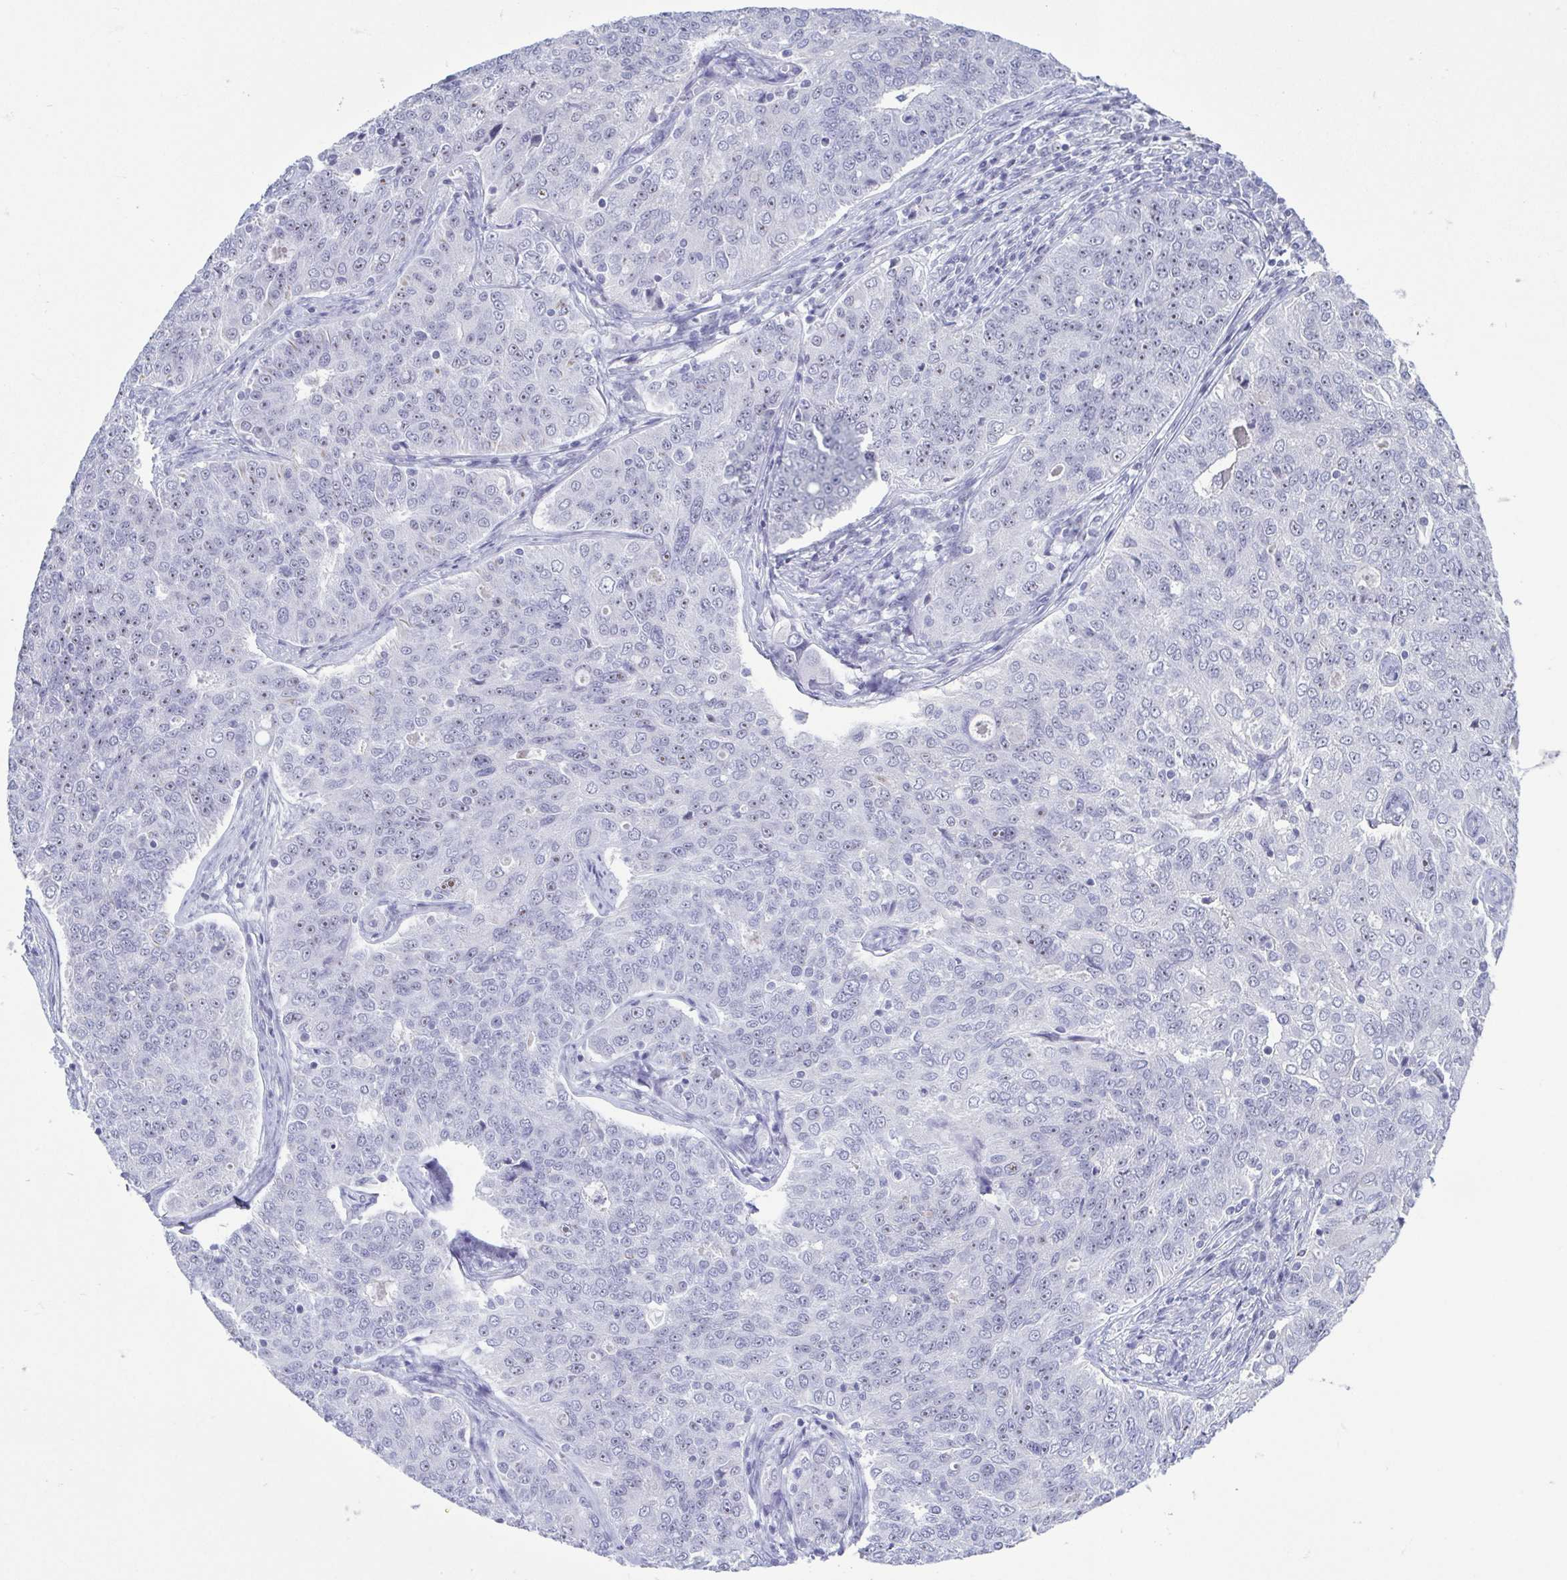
{"staining": {"intensity": "negative", "quantity": "none", "location": "none"}, "tissue": "endometrial cancer", "cell_type": "Tumor cells", "image_type": "cancer", "snomed": [{"axis": "morphology", "description": "Adenocarcinoma, NOS"}, {"axis": "topography", "description": "Endometrium"}], "caption": "IHC of adenocarcinoma (endometrial) demonstrates no staining in tumor cells.", "gene": "BZW1", "patient": {"sex": "female", "age": 43}}